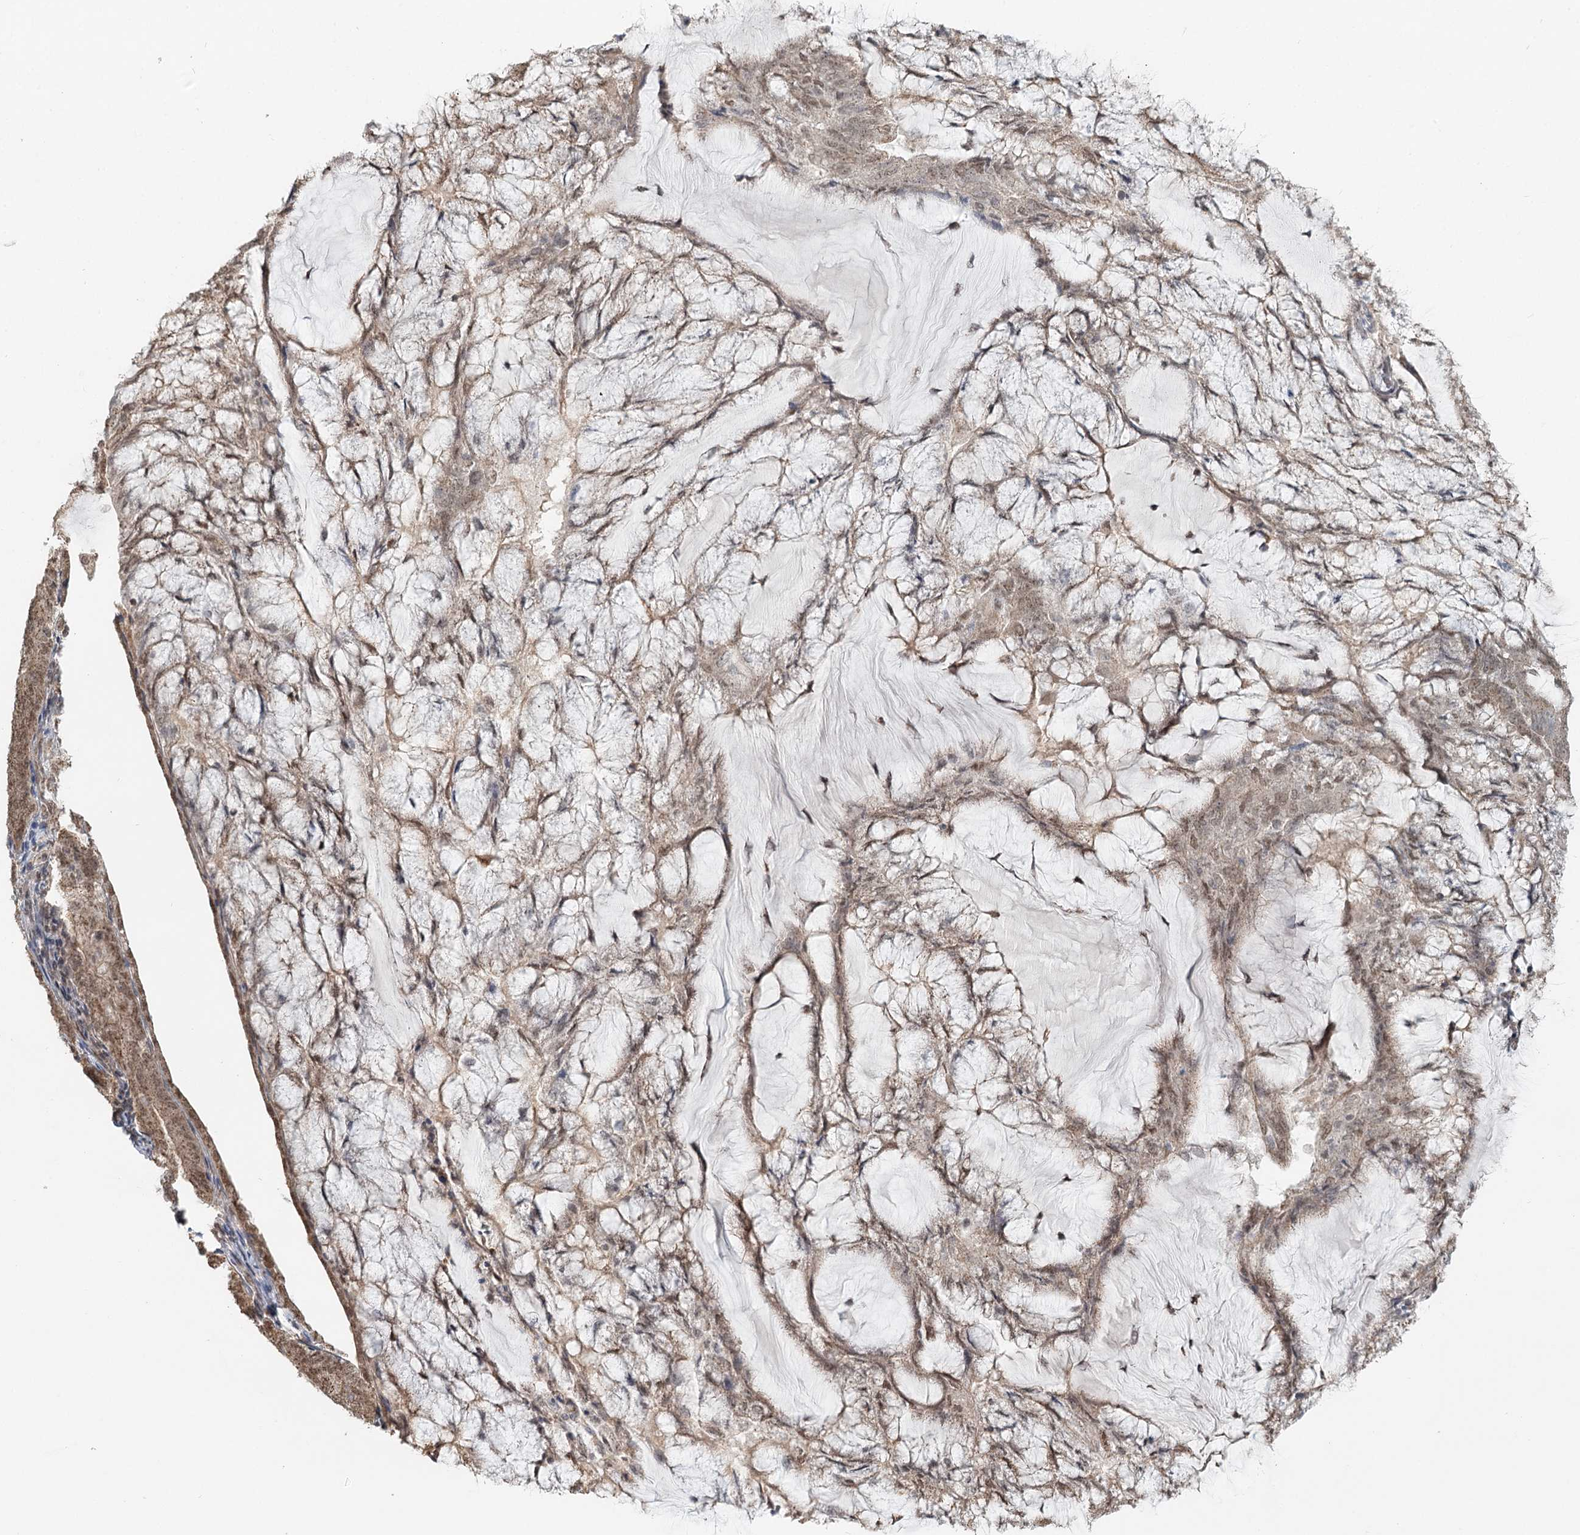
{"staining": {"intensity": "moderate", "quantity": ">75%", "location": "nuclear"}, "tissue": "endometrial cancer", "cell_type": "Tumor cells", "image_type": "cancer", "snomed": [{"axis": "morphology", "description": "Adenocarcinoma, NOS"}, {"axis": "topography", "description": "Endometrium"}], "caption": "Endometrial cancer (adenocarcinoma) stained with a brown dye displays moderate nuclear positive expression in approximately >75% of tumor cells.", "gene": "GPALPP1", "patient": {"sex": "female", "age": 81}}